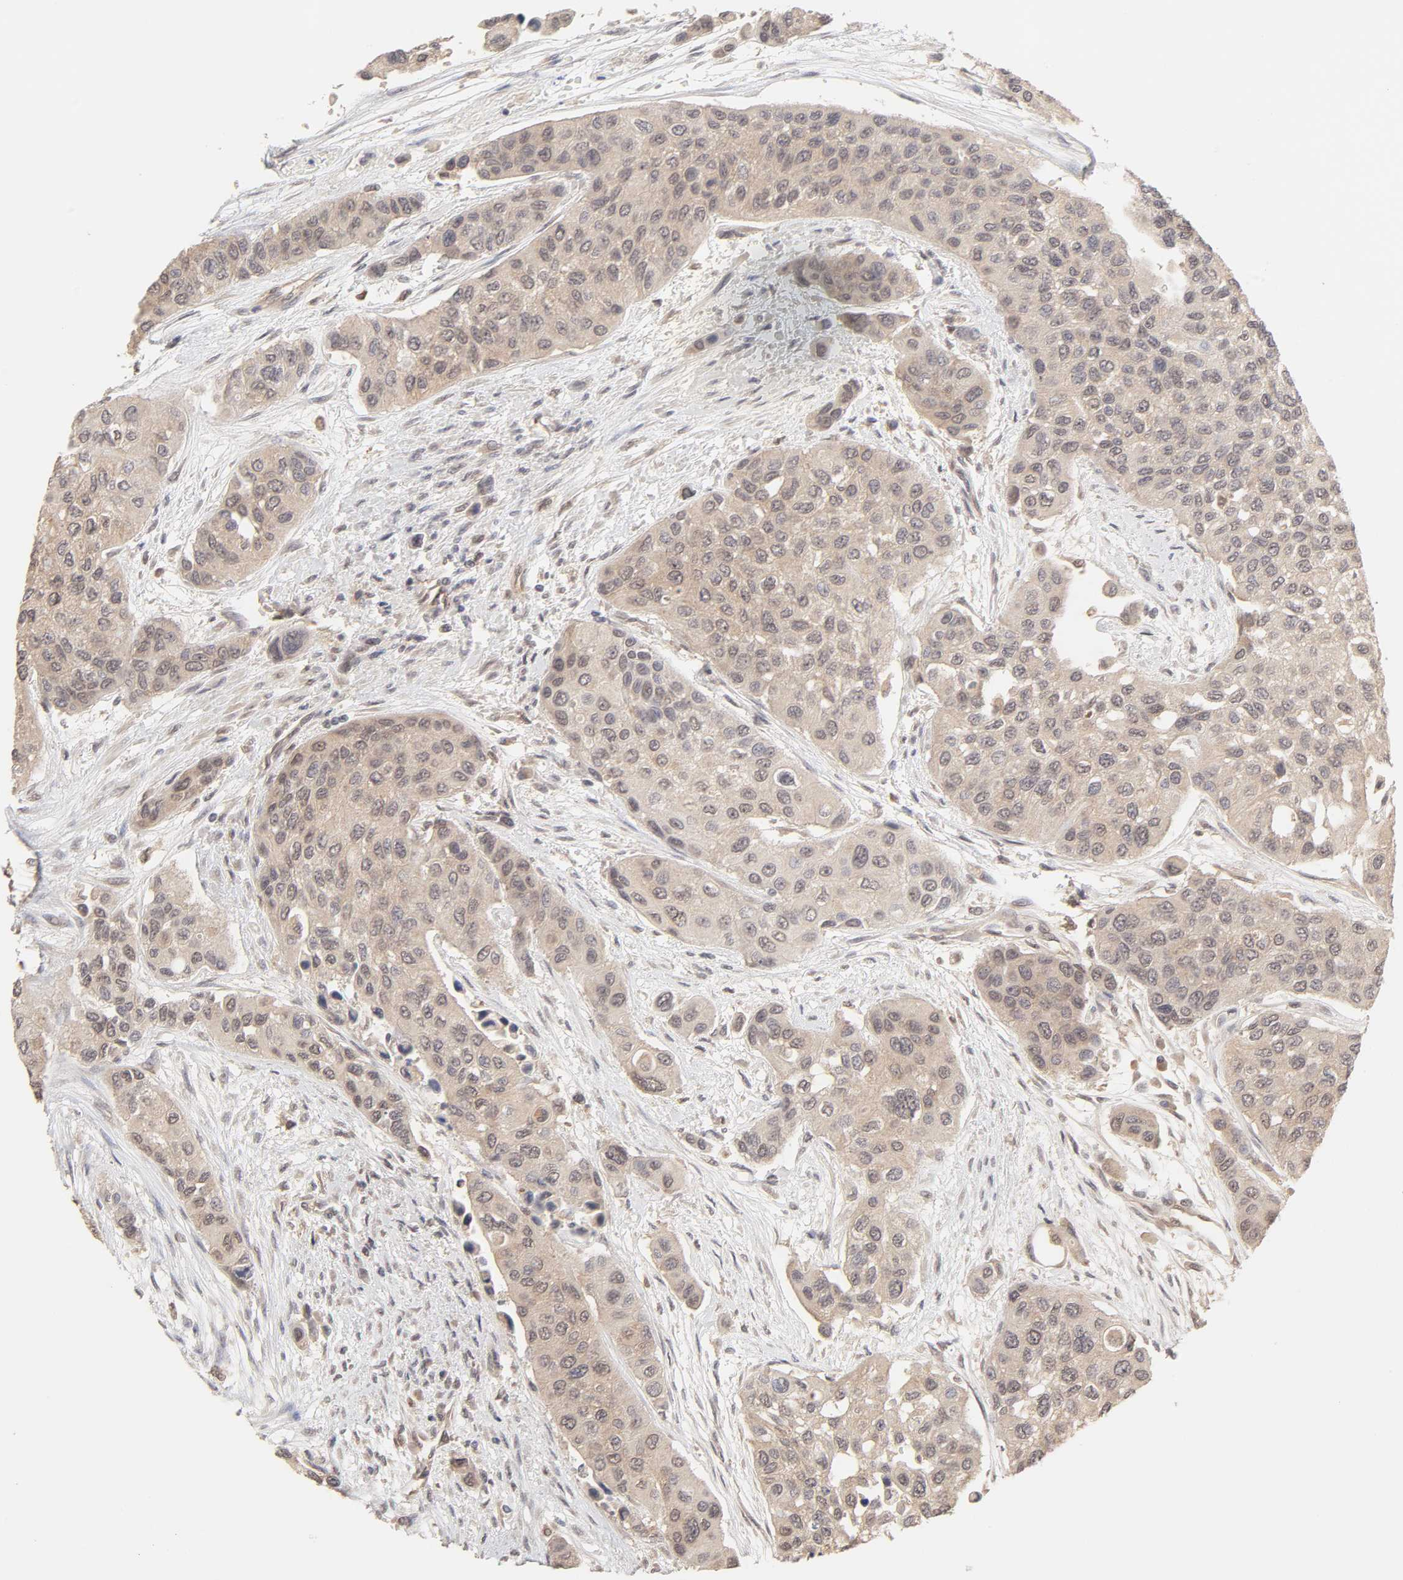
{"staining": {"intensity": "weak", "quantity": ">75%", "location": "cytoplasmic/membranous"}, "tissue": "urothelial cancer", "cell_type": "Tumor cells", "image_type": "cancer", "snomed": [{"axis": "morphology", "description": "Urothelial carcinoma, High grade"}, {"axis": "topography", "description": "Urinary bladder"}], "caption": "IHC staining of urothelial cancer, which exhibits low levels of weak cytoplasmic/membranous expression in about >75% of tumor cells indicating weak cytoplasmic/membranous protein positivity. The staining was performed using DAB (brown) for protein detection and nuclei were counterstained in hematoxylin (blue).", "gene": "MAPK1", "patient": {"sex": "female", "age": 56}}